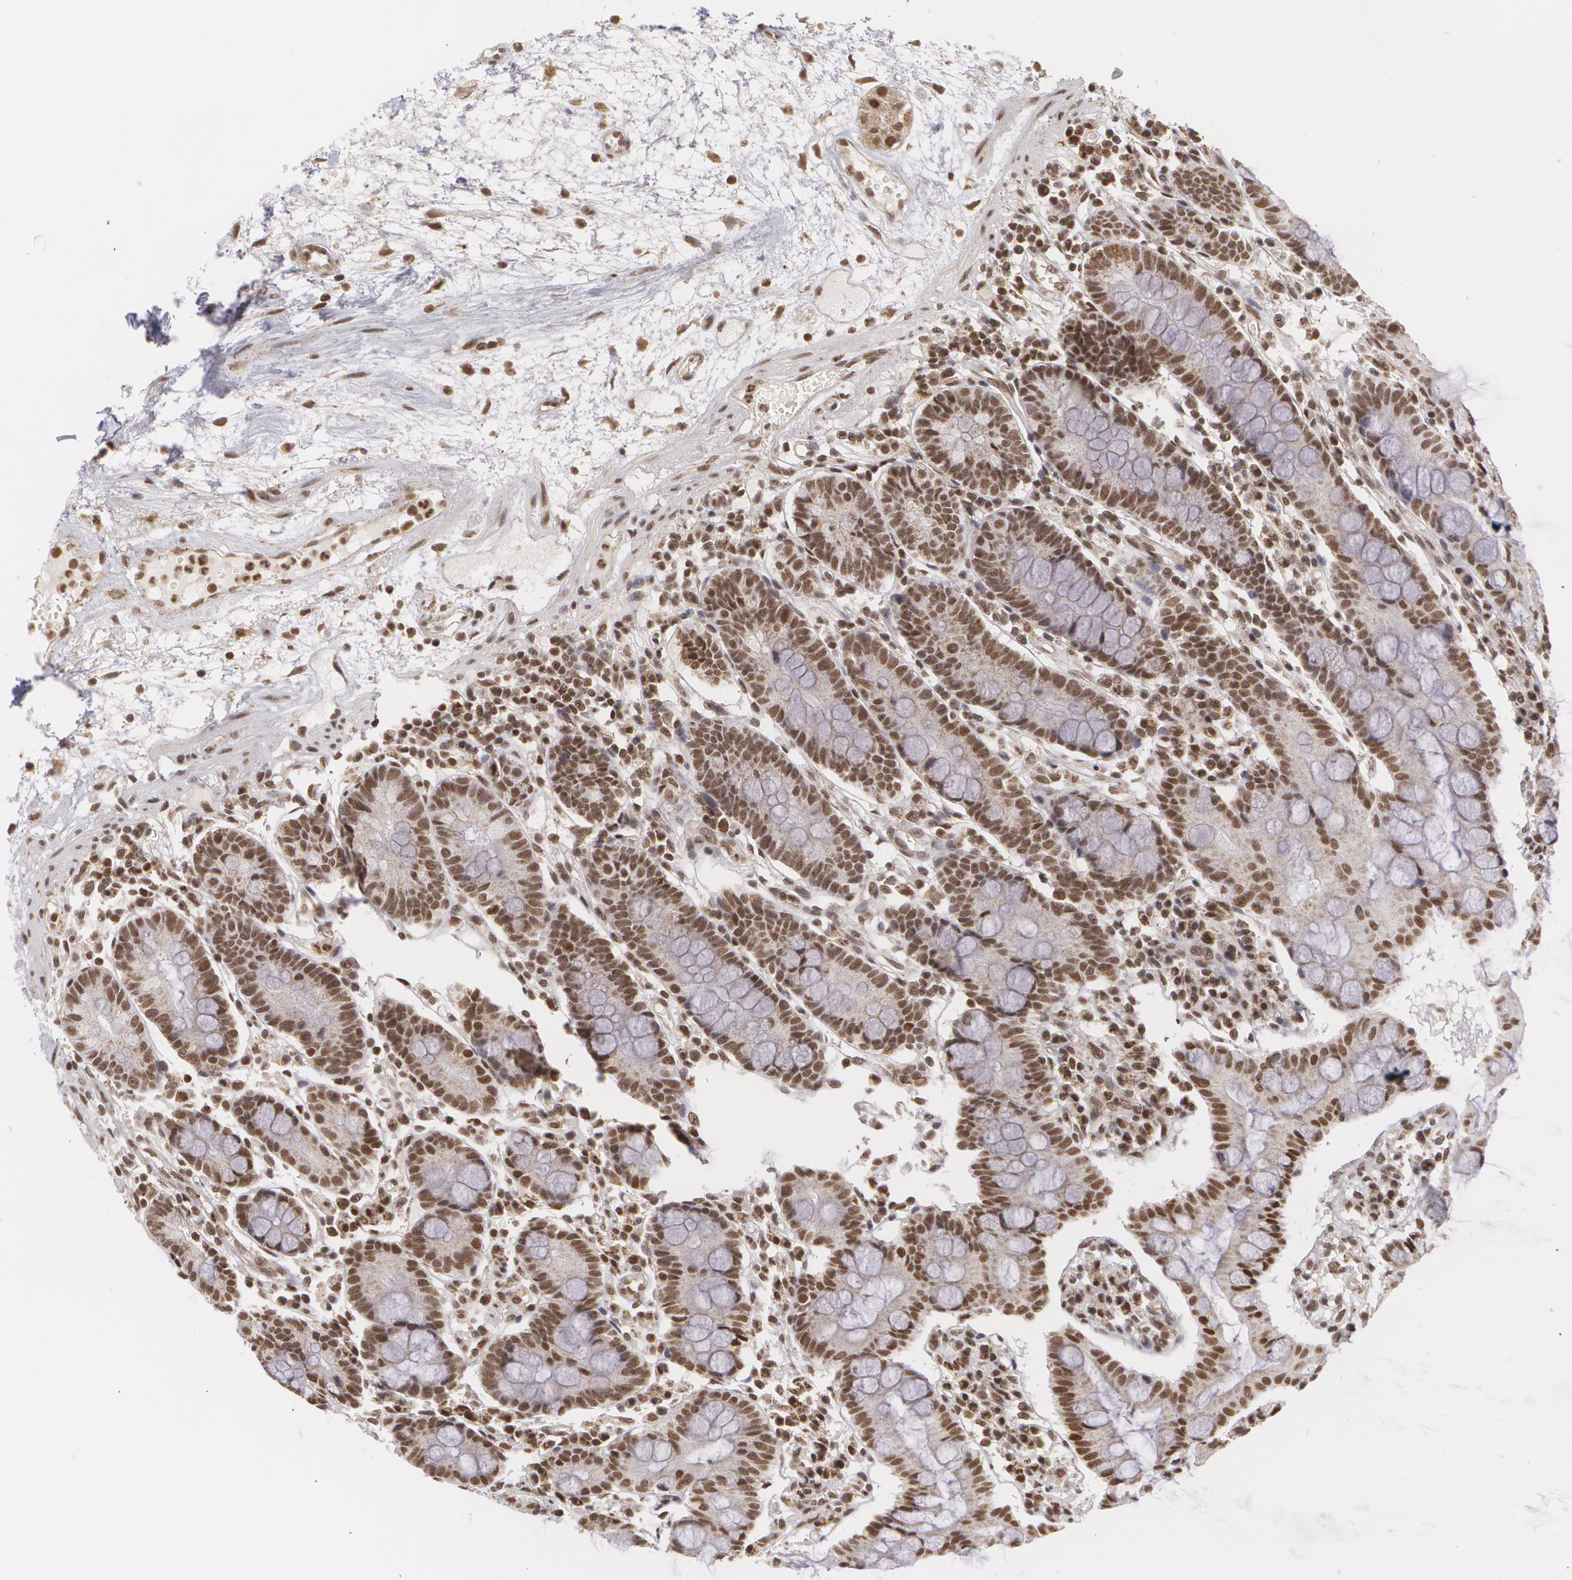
{"staining": {"intensity": "moderate", "quantity": ">75%", "location": "nuclear"}, "tissue": "small intestine", "cell_type": "Glandular cells", "image_type": "normal", "snomed": [{"axis": "morphology", "description": "Normal tissue, NOS"}, {"axis": "topography", "description": "Small intestine"}], "caption": "Approximately >75% of glandular cells in benign human small intestine reveal moderate nuclear protein positivity as visualized by brown immunohistochemical staining.", "gene": "MXD1", "patient": {"sex": "female", "age": 51}}